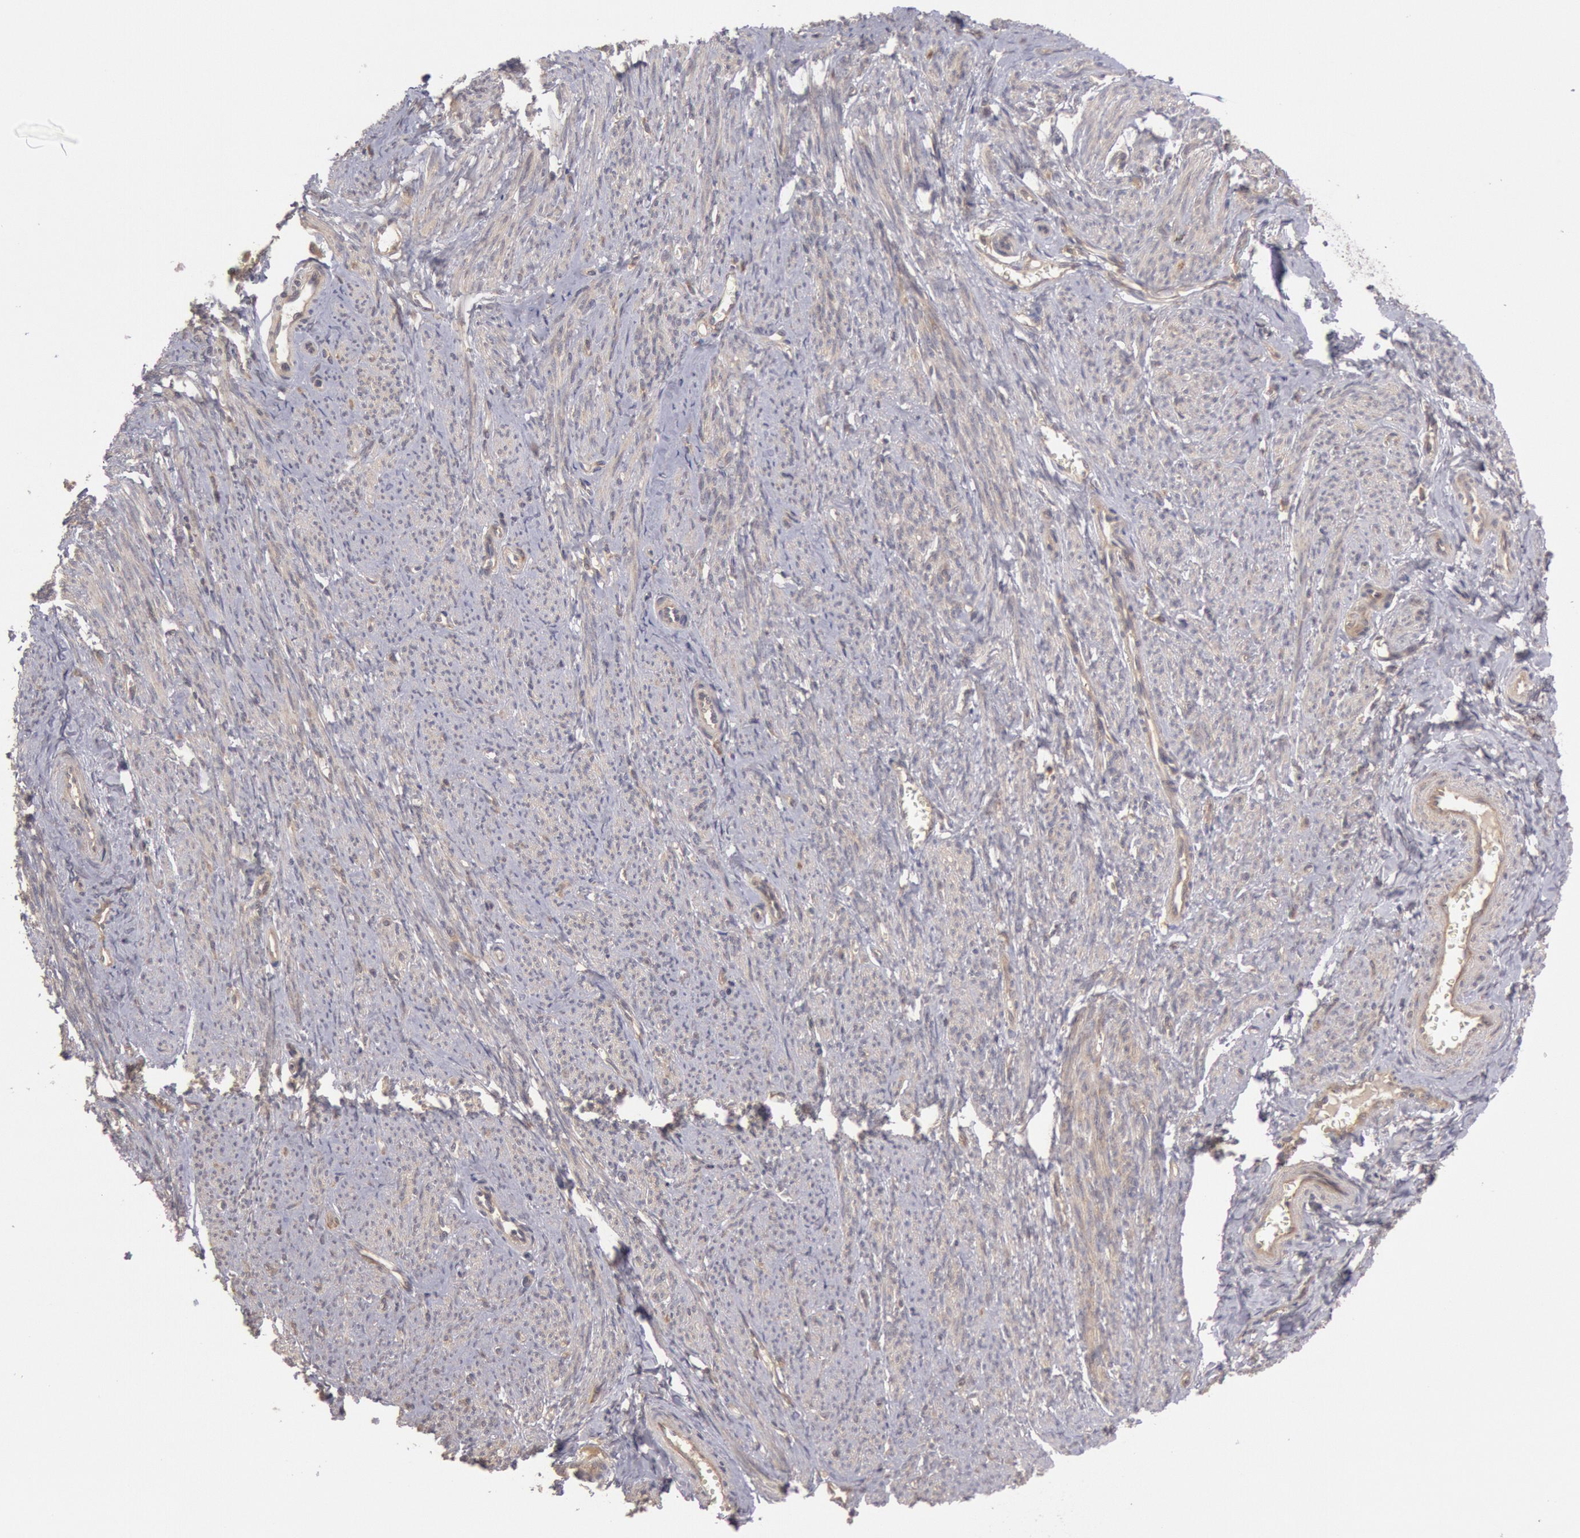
{"staining": {"intensity": "weak", "quantity": "25%-75%", "location": "cytoplasmic/membranous"}, "tissue": "smooth muscle", "cell_type": "Smooth muscle cells", "image_type": "normal", "snomed": [{"axis": "morphology", "description": "Normal tissue, NOS"}, {"axis": "topography", "description": "Smooth muscle"}, {"axis": "topography", "description": "Cervix"}], "caption": "Protein positivity by immunohistochemistry shows weak cytoplasmic/membranous staining in about 25%-75% of smooth muscle cells in unremarkable smooth muscle.", "gene": "BRAF", "patient": {"sex": "female", "age": 70}}